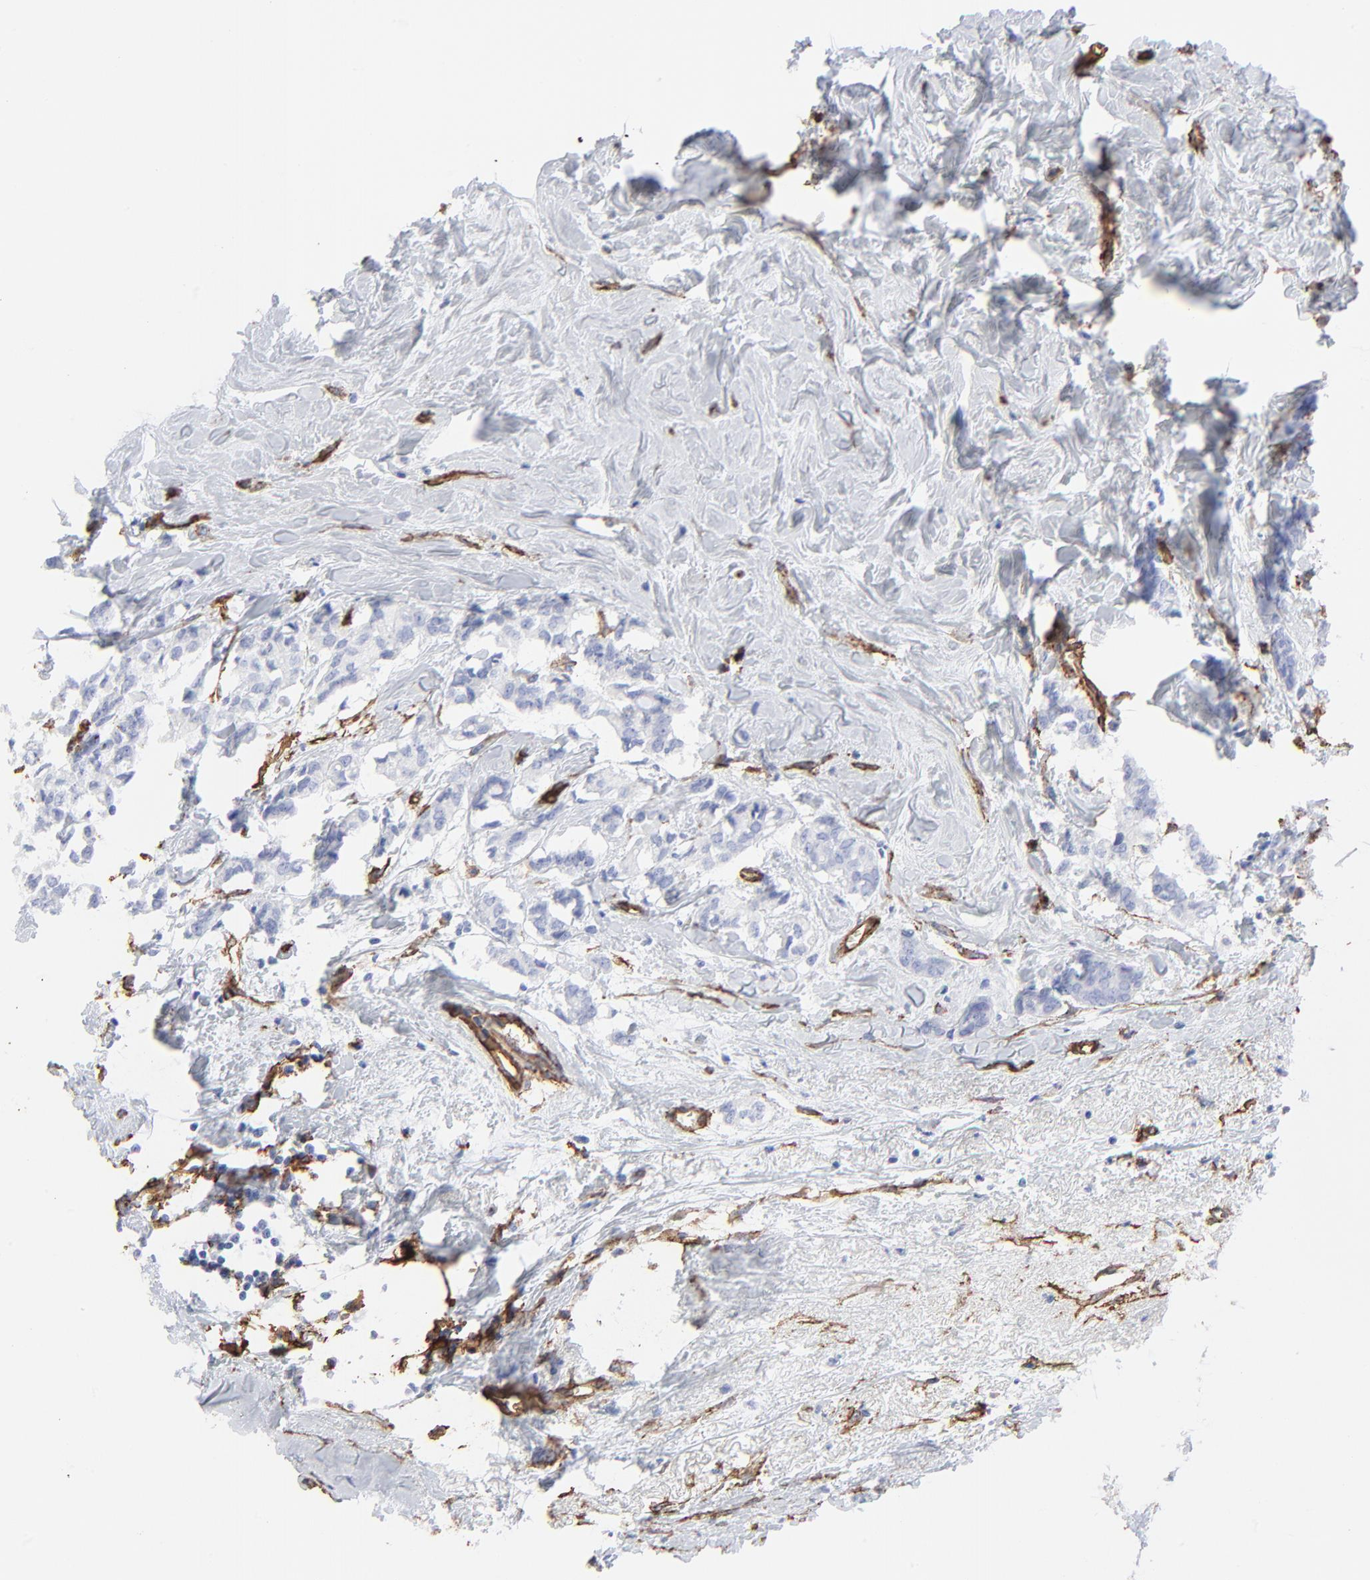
{"staining": {"intensity": "negative", "quantity": "none", "location": "none"}, "tissue": "breast cancer", "cell_type": "Tumor cells", "image_type": "cancer", "snomed": [{"axis": "morphology", "description": "Duct carcinoma"}, {"axis": "topography", "description": "Breast"}], "caption": "The histopathology image displays no significant positivity in tumor cells of breast cancer (invasive ductal carcinoma).", "gene": "CAV1", "patient": {"sex": "female", "age": 84}}